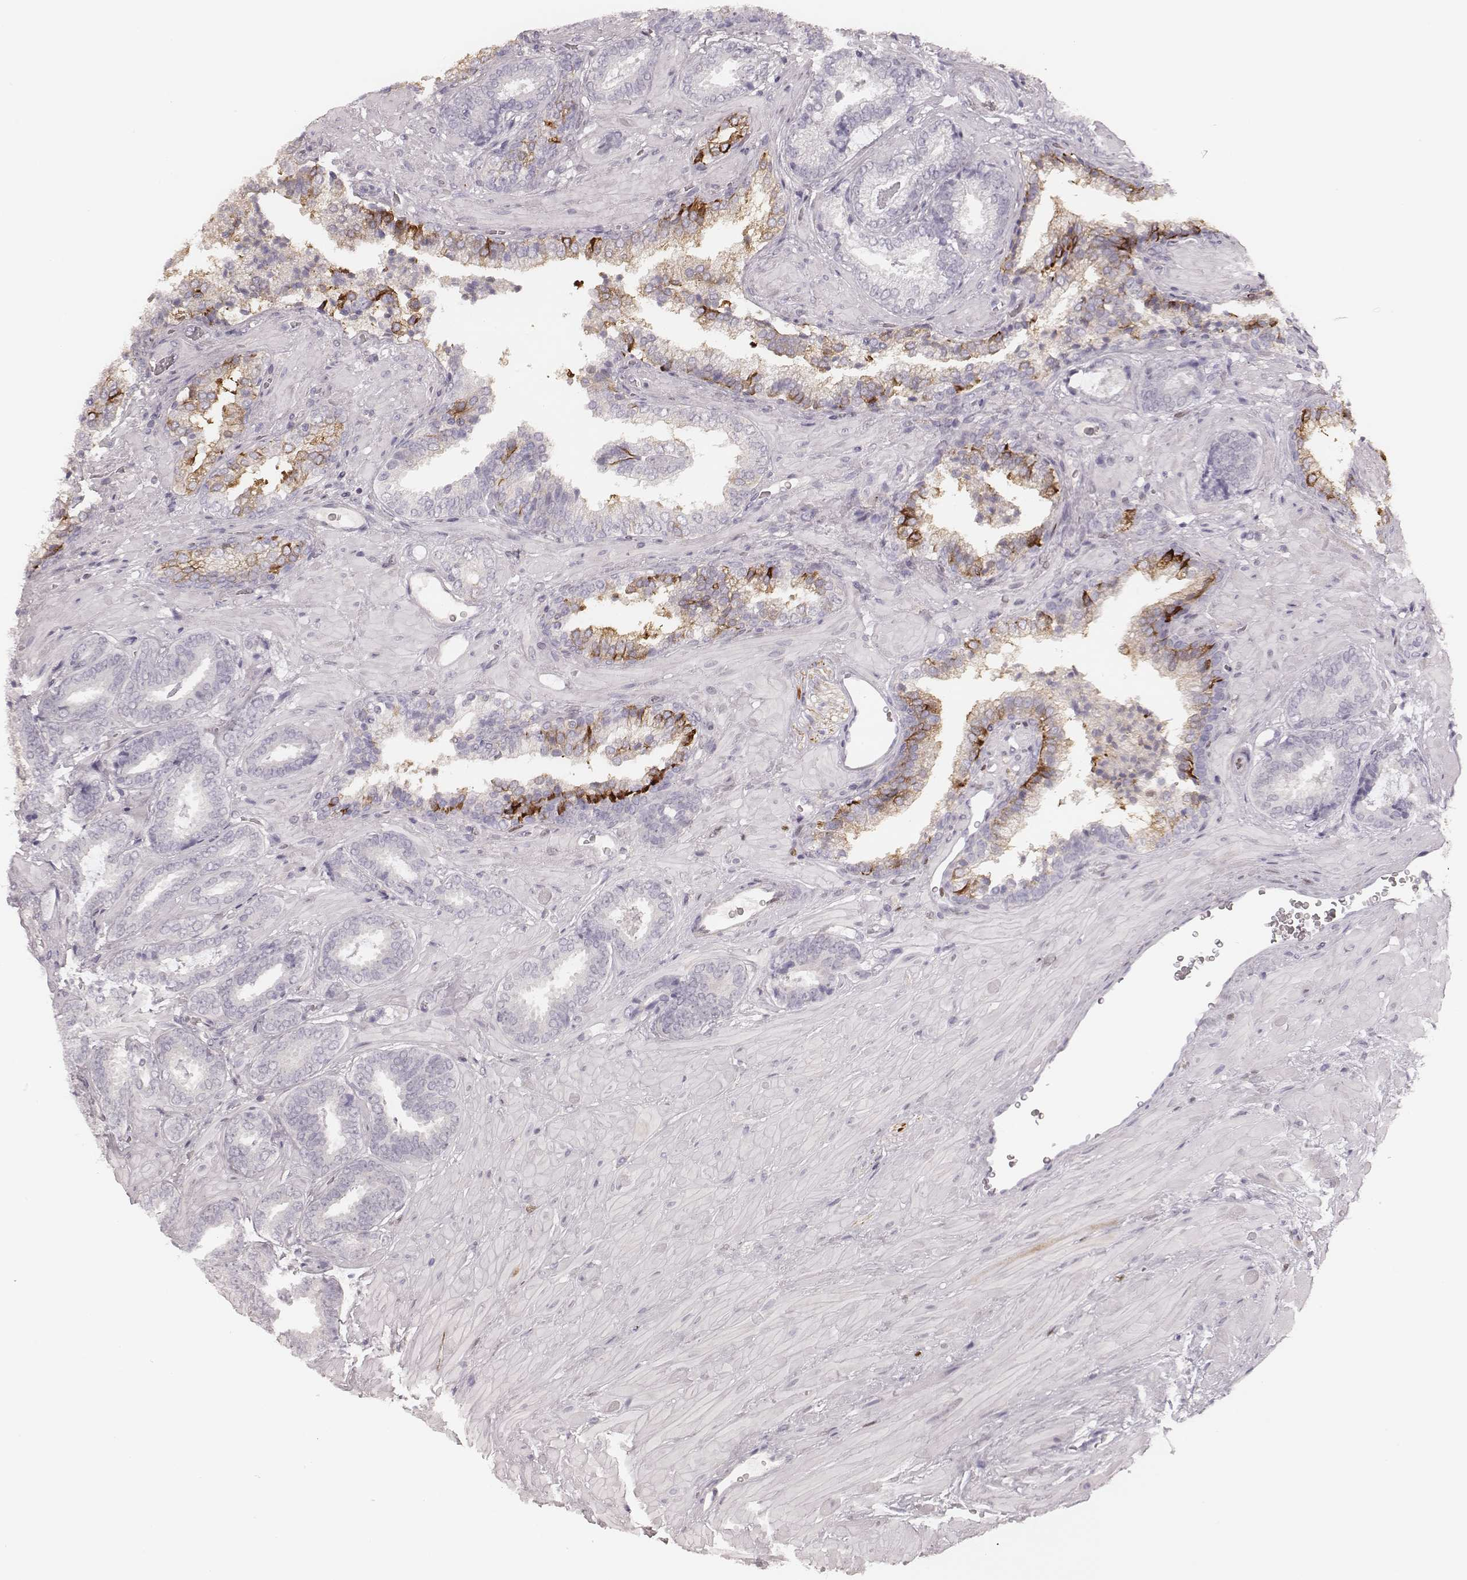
{"staining": {"intensity": "strong", "quantity": "<25%", "location": "cytoplasmic/membranous"}, "tissue": "prostate cancer", "cell_type": "Tumor cells", "image_type": "cancer", "snomed": [{"axis": "morphology", "description": "Adenocarcinoma, Low grade"}, {"axis": "topography", "description": "Prostate"}], "caption": "High-power microscopy captured an IHC photomicrograph of prostate low-grade adenocarcinoma, revealing strong cytoplasmic/membranous staining in approximately <25% of tumor cells.", "gene": "MSX1", "patient": {"sex": "male", "age": 61}}